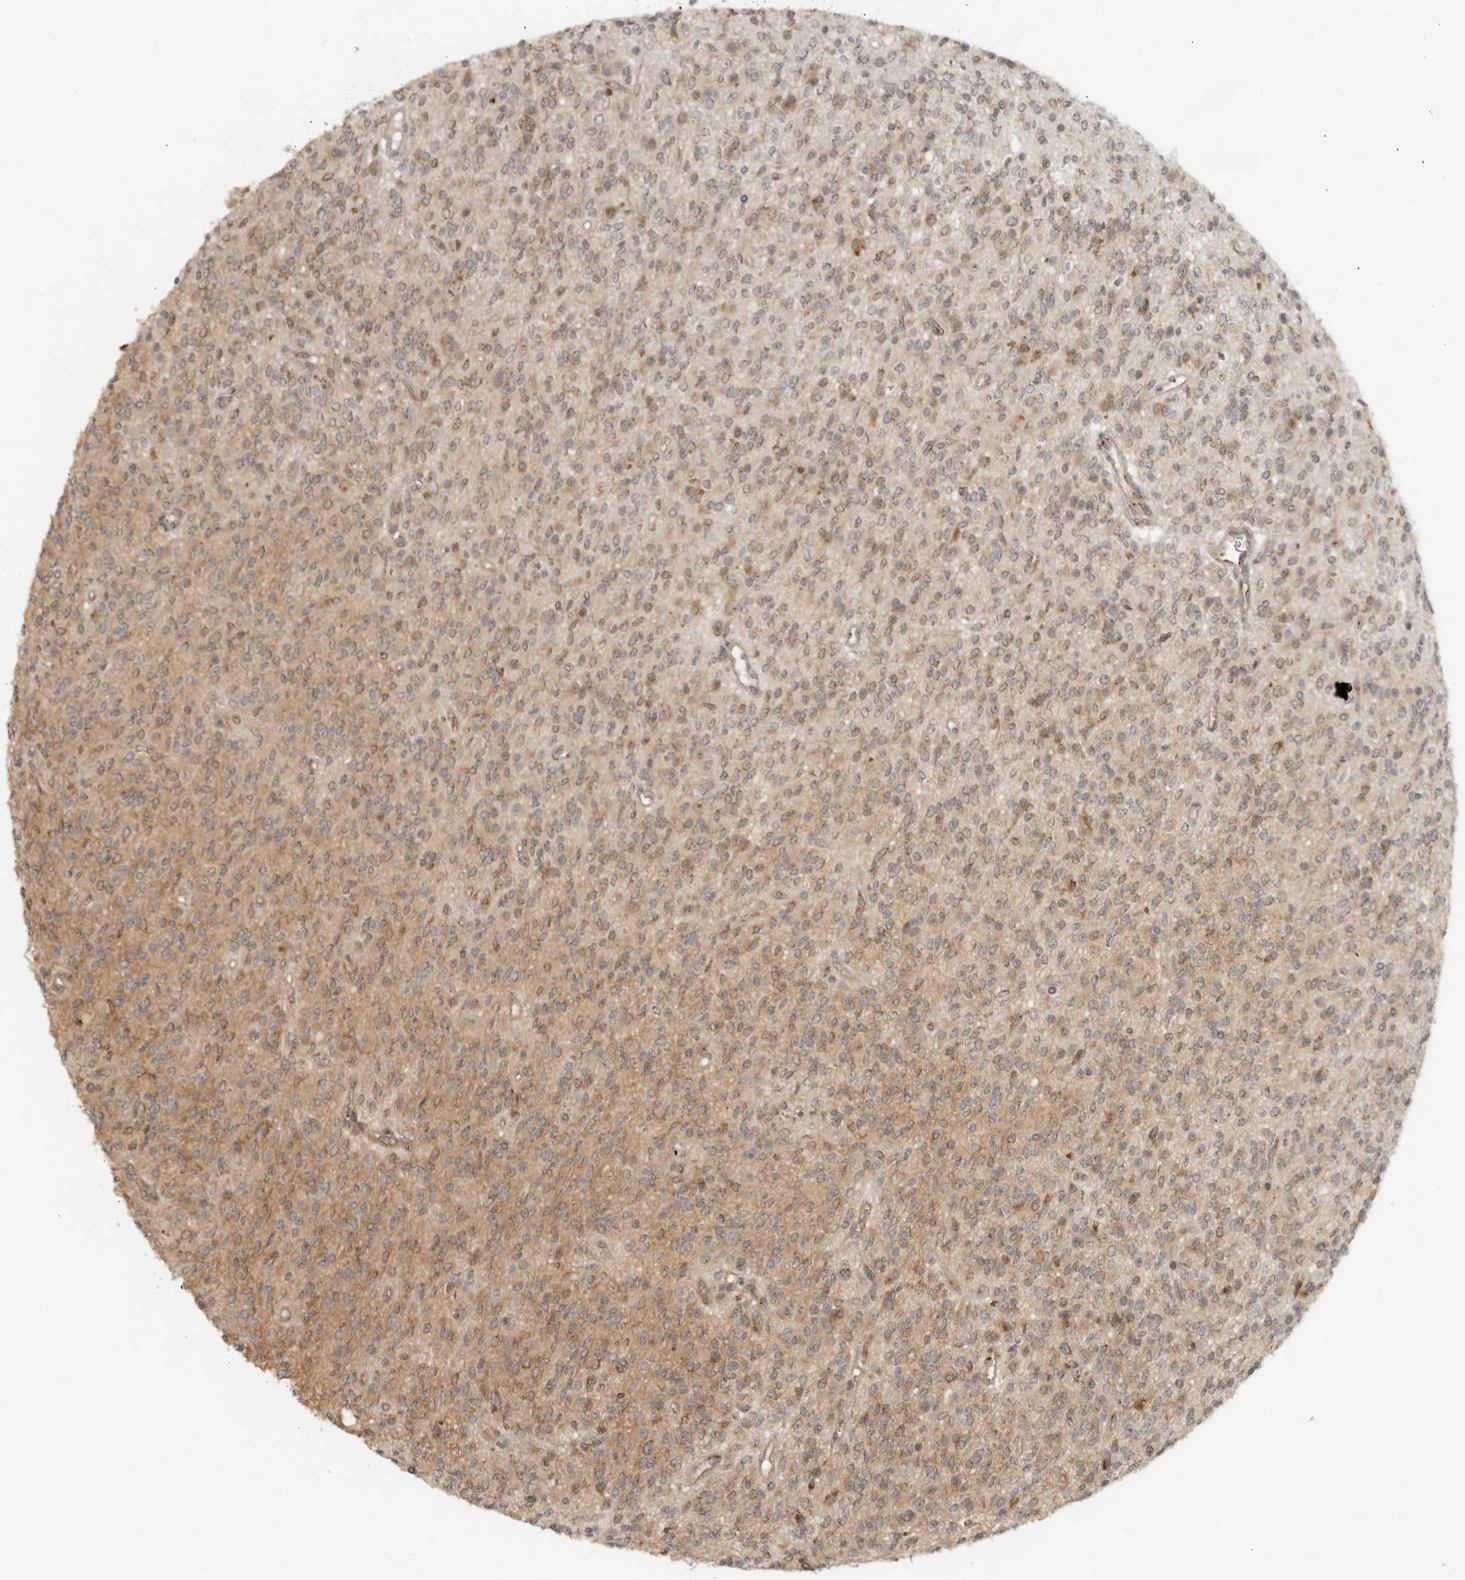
{"staining": {"intensity": "moderate", "quantity": "25%-75%", "location": "cytoplasmic/membranous"}, "tissue": "glioma", "cell_type": "Tumor cells", "image_type": "cancer", "snomed": [{"axis": "morphology", "description": "Glioma, malignant, High grade"}, {"axis": "topography", "description": "Brain"}], "caption": "Malignant glioma (high-grade) stained with a protein marker exhibits moderate staining in tumor cells.", "gene": "COPA", "patient": {"sex": "male", "age": 34}}